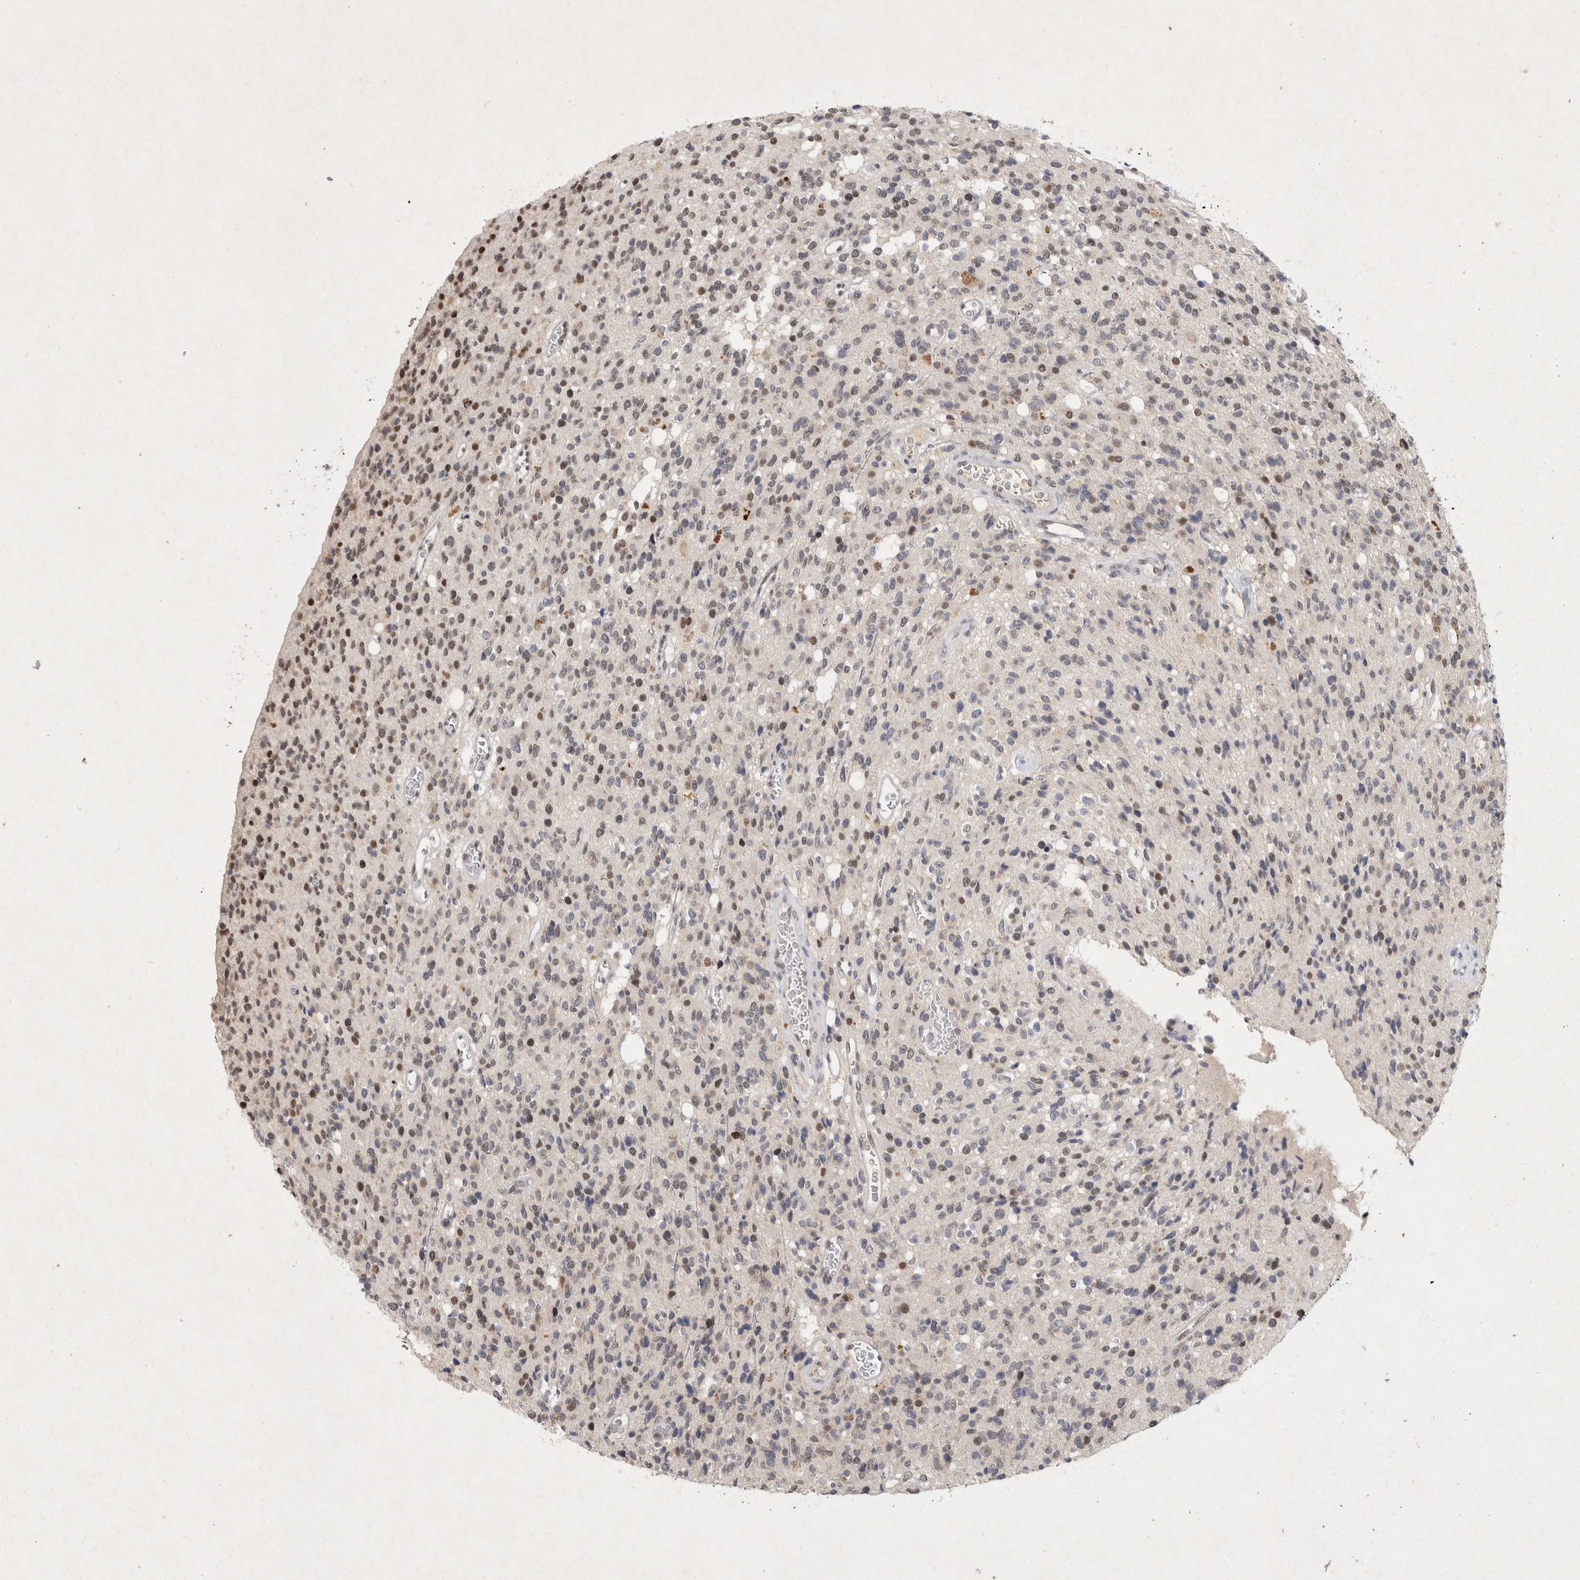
{"staining": {"intensity": "moderate", "quantity": "<25%", "location": "nuclear"}, "tissue": "glioma", "cell_type": "Tumor cells", "image_type": "cancer", "snomed": [{"axis": "morphology", "description": "Glioma, malignant, High grade"}, {"axis": "topography", "description": "Brain"}], "caption": "Immunohistochemistry photomicrograph of neoplastic tissue: malignant glioma (high-grade) stained using immunohistochemistry (IHC) demonstrates low levels of moderate protein expression localized specifically in the nuclear of tumor cells, appearing as a nuclear brown color.", "gene": "XRCC5", "patient": {"sex": "male", "age": 34}}